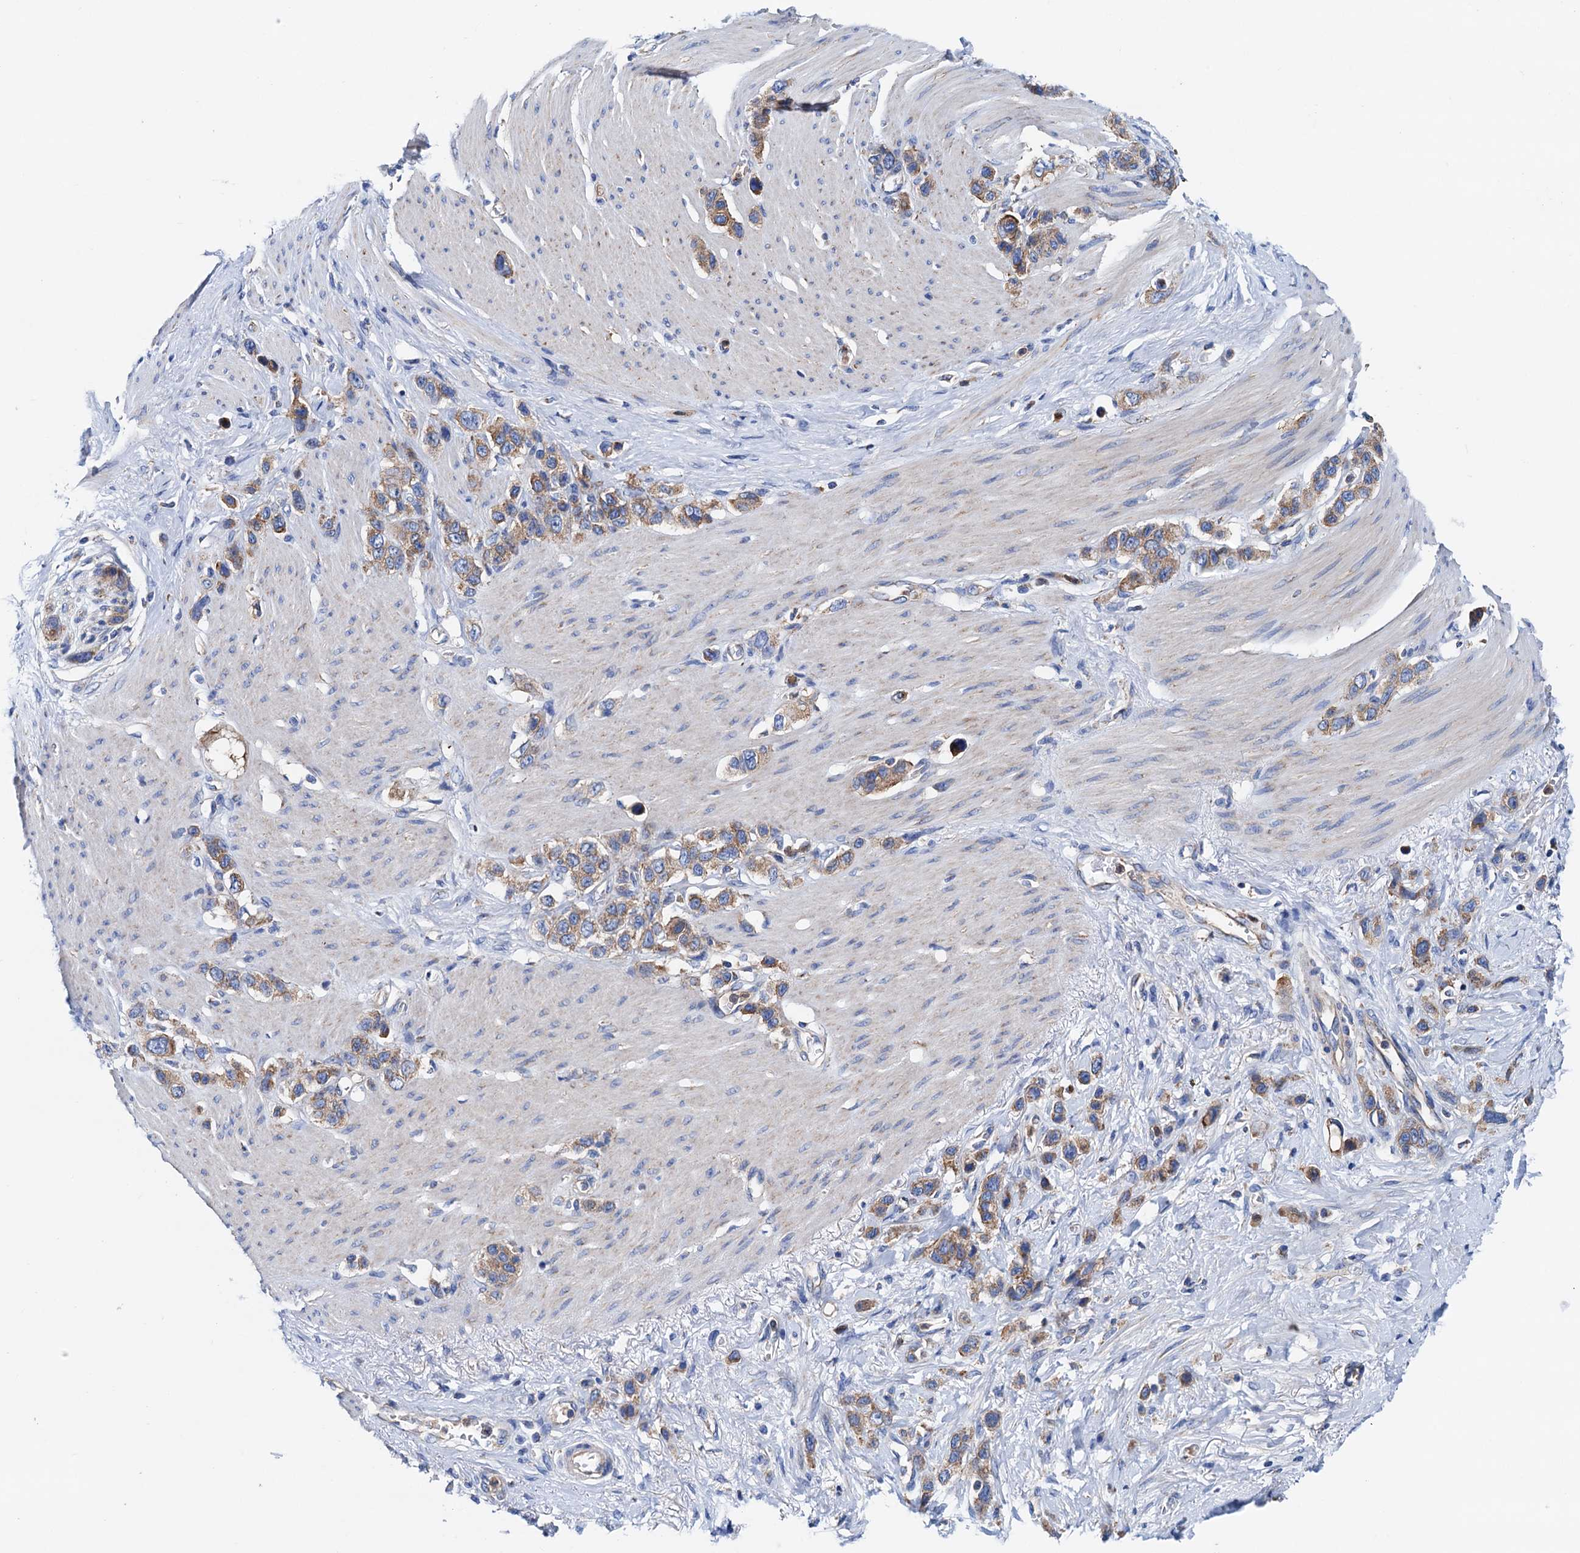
{"staining": {"intensity": "moderate", "quantity": ">75%", "location": "cytoplasmic/membranous"}, "tissue": "stomach cancer", "cell_type": "Tumor cells", "image_type": "cancer", "snomed": [{"axis": "morphology", "description": "Adenocarcinoma, NOS"}, {"axis": "morphology", "description": "Adenocarcinoma, High grade"}, {"axis": "topography", "description": "Stomach, upper"}, {"axis": "topography", "description": "Stomach, lower"}], "caption": "Immunohistochemical staining of human stomach cancer (adenocarcinoma) reveals moderate cytoplasmic/membranous protein expression in approximately >75% of tumor cells.", "gene": "RASSF9", "patient": {"sex": "female", "age": 65}}